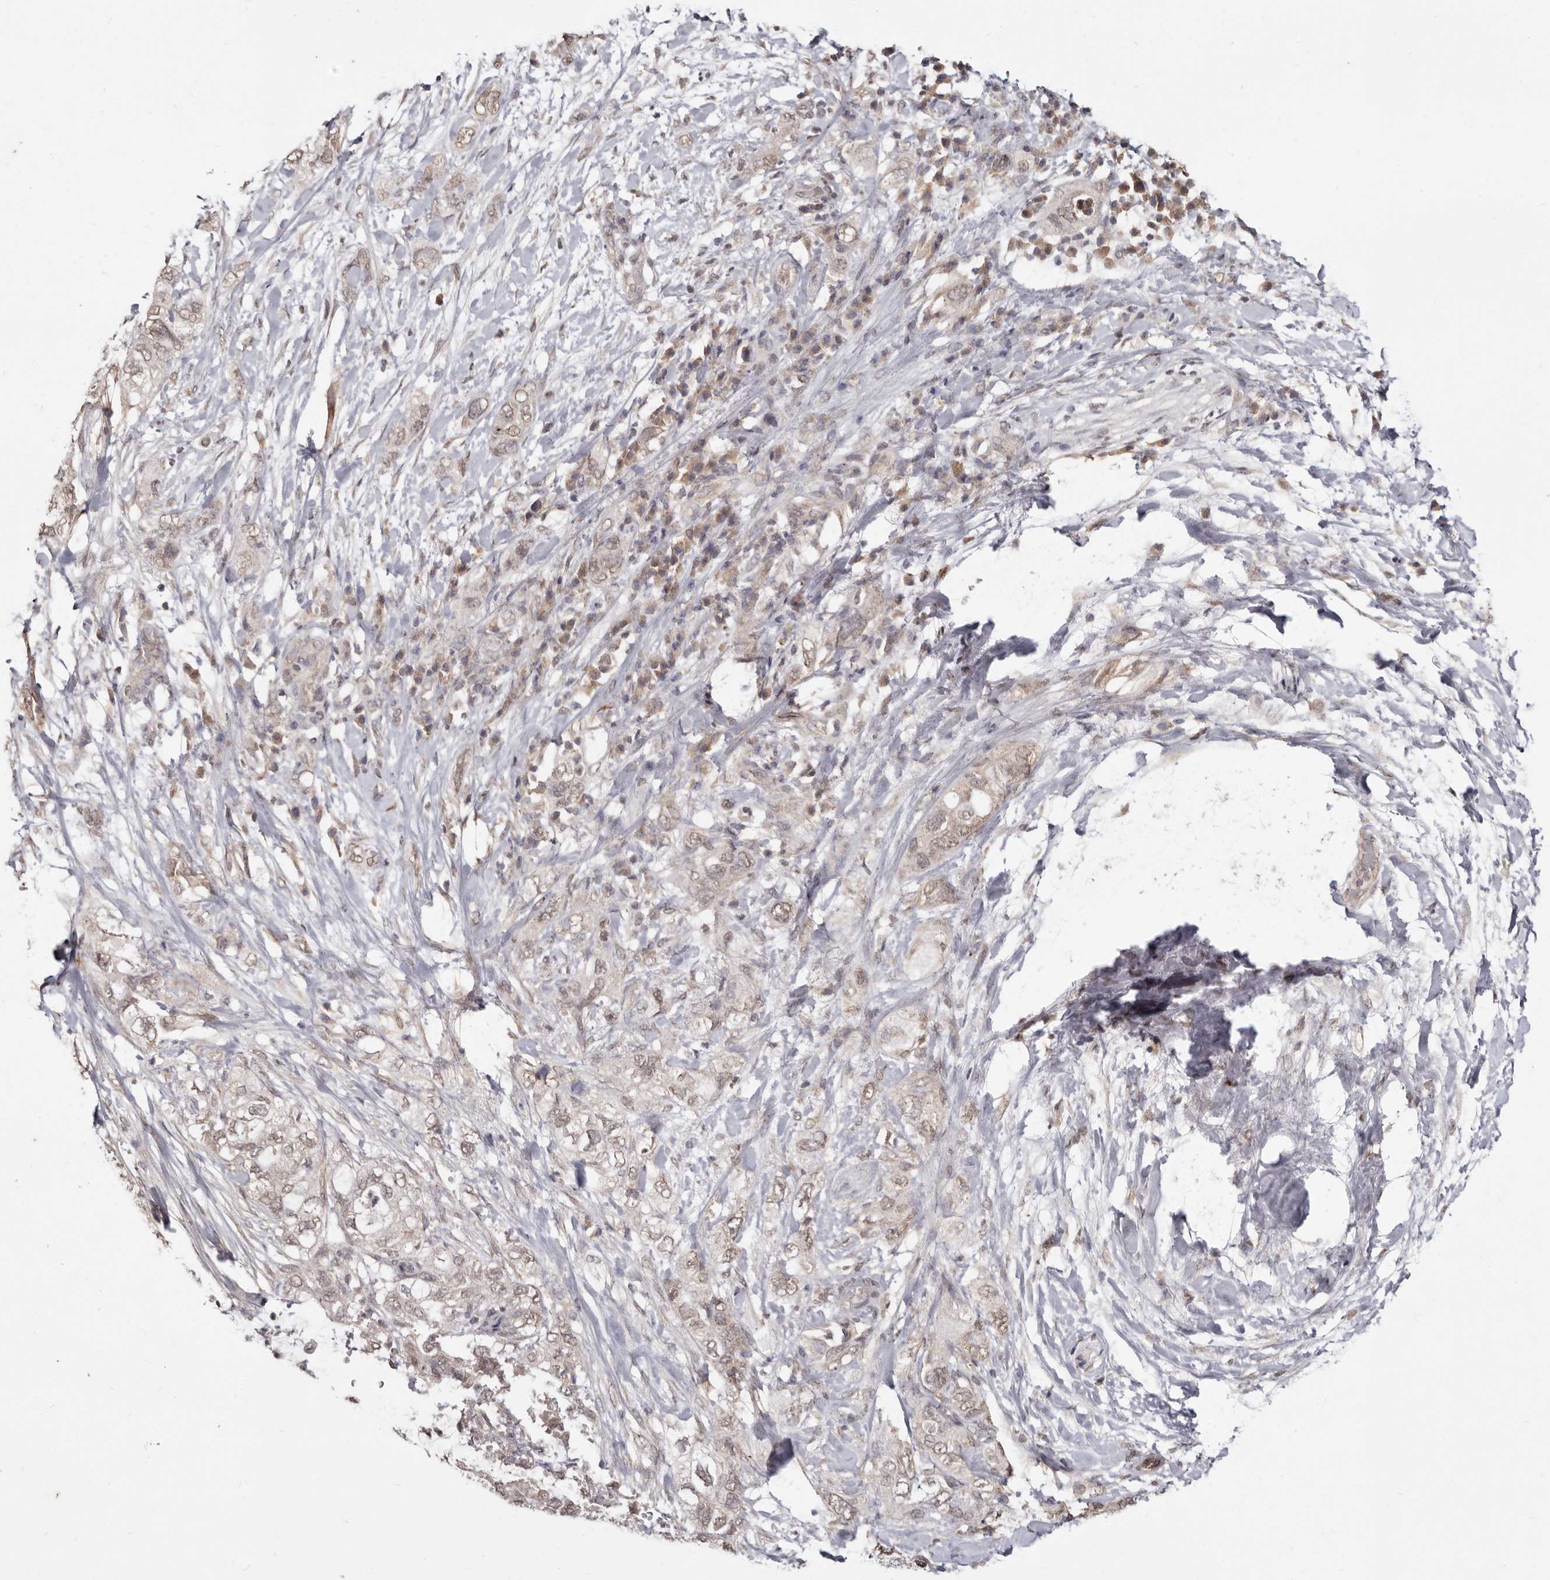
{"staining": {"intensity": "moderate", "quantity": ">75%", "location": "cytoplasmic/membranous,nuclear"}, "tissue": "pancreatic cancer", "cell_type": "Tumor cells", "image_type": "cancer", "snomed": [{"axis": "morphology", "description": "Adenocarcinoma, NOS"}, {"axis": "topography", "description": "Pancreas"}], "caption": "The histopathology image displays staining of adenocarcinoma (pancreatic), revealing moderate cytoplasmic/membranous and nuclear protein positivity (brown color) within tumor cells.", "gene": "LINGO2", "patient": {"sex": "female", "age": 73}}